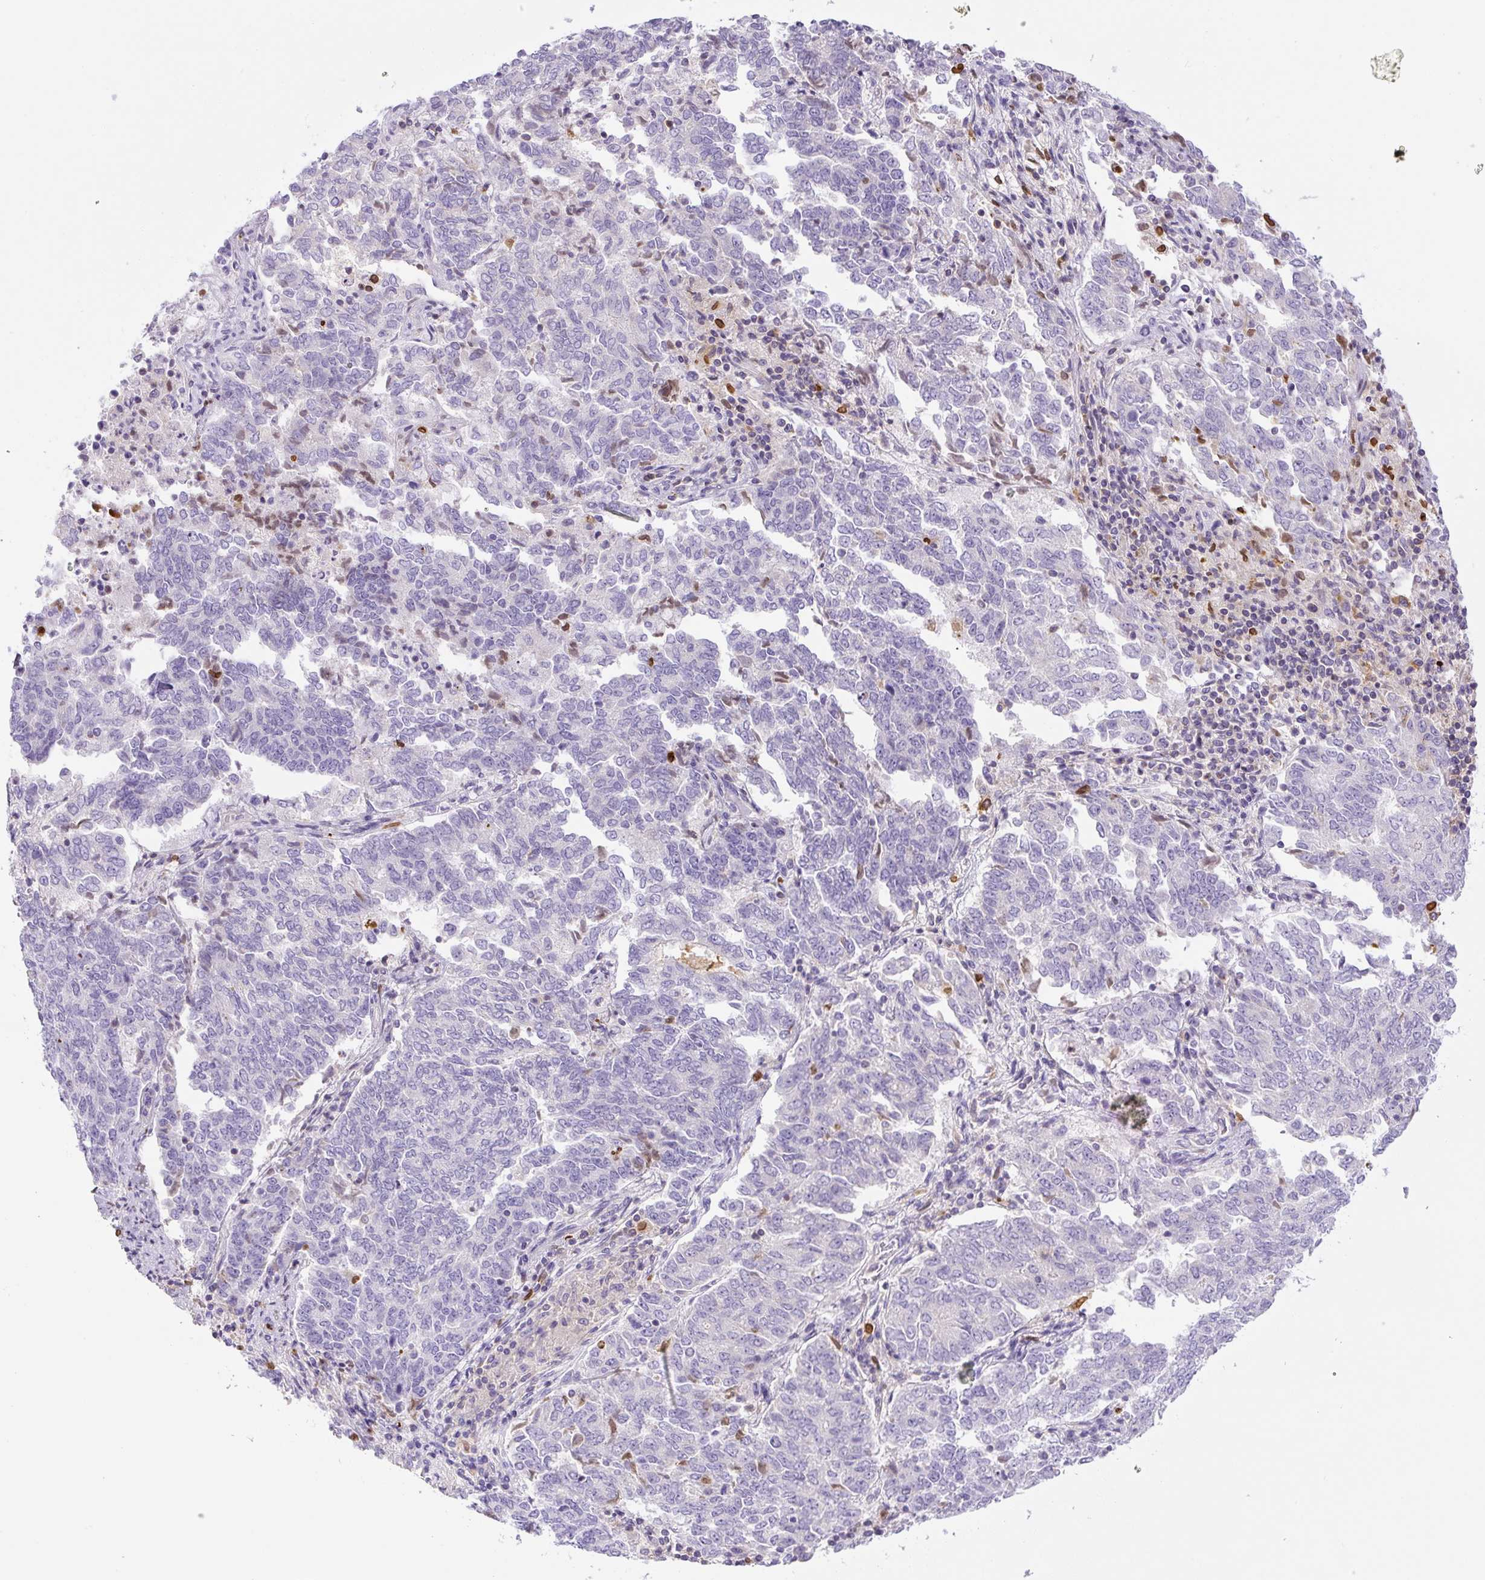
{"staining": {"intensity": "negative", "quantity": "none", "location": "none"}, "tissue": "endometrial cancer", "cell_type": "Tumor cells", "image_type": "cancer", "snomed": [{"axis": "morphology", "description": "Adenocarcinoma, NOS"}, {"axis": "topography", "description": "Endometrium"}], "caption": "Protein analysis of endometrial adenocarcinoma displays no significant expression in tumor cells.", "gene": "PIP5KL1", "patient": {"sex": "female", "age": 80}}